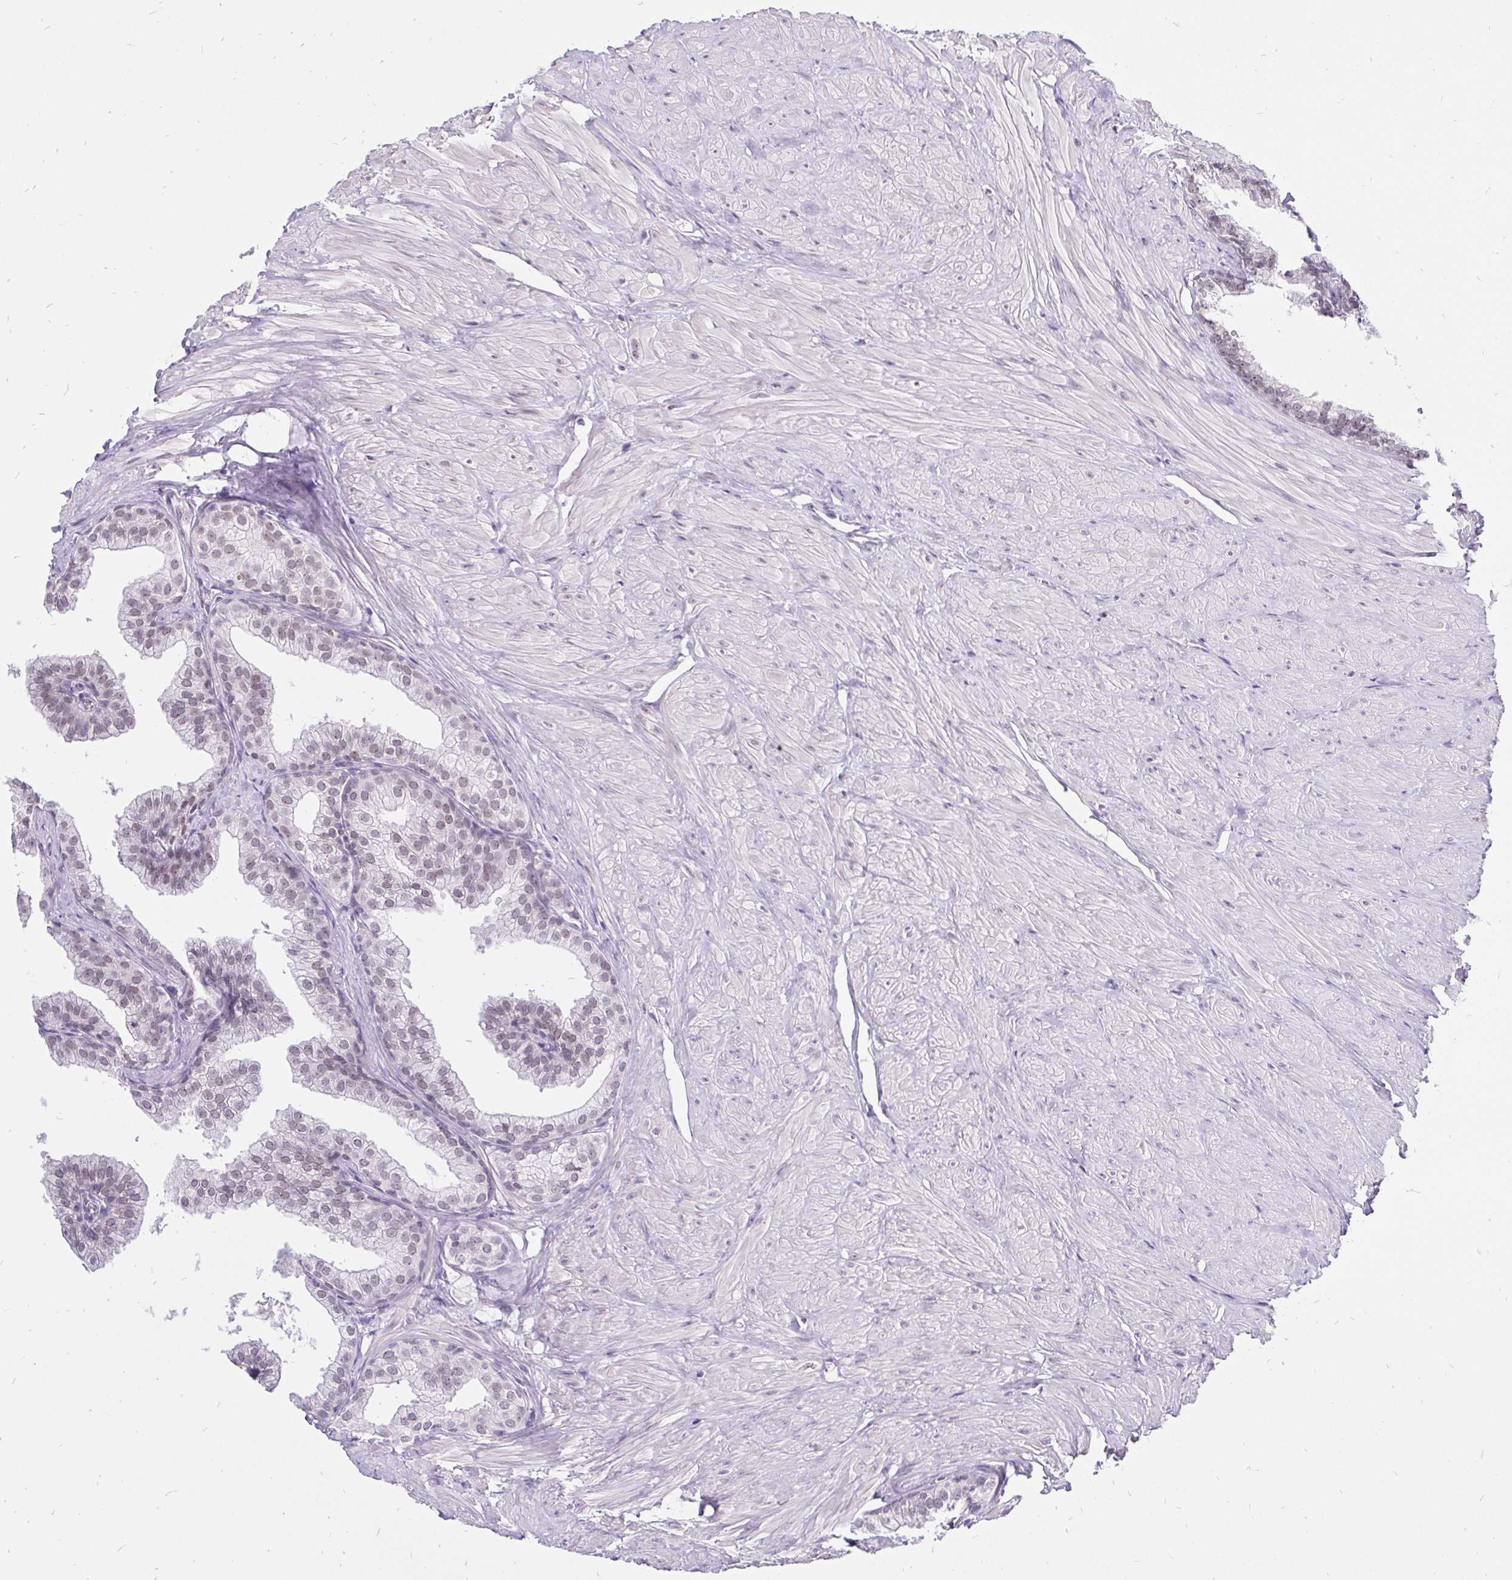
{"staining": {"intensity": "weak", "quantity": "25%-75%", "location": "nuclear"}, "tissue": "prostate", "cell_type": "Glandular cells", "image_type": "normal", "snomed": [{"axis": "morphology", "description": "Normal tissue, NOS"}, {"axis": "topography", "description": "Prostate"}, {"axis": "topography", "description": "Peripheral nerve tissue"}], "caption": "Protein expression analysis of normal prostate shows weak nuclear expression in about 25%-75% of glandular cells.", "gene": "ZNF860", "patient": {"sex": "male", "age": 55}}